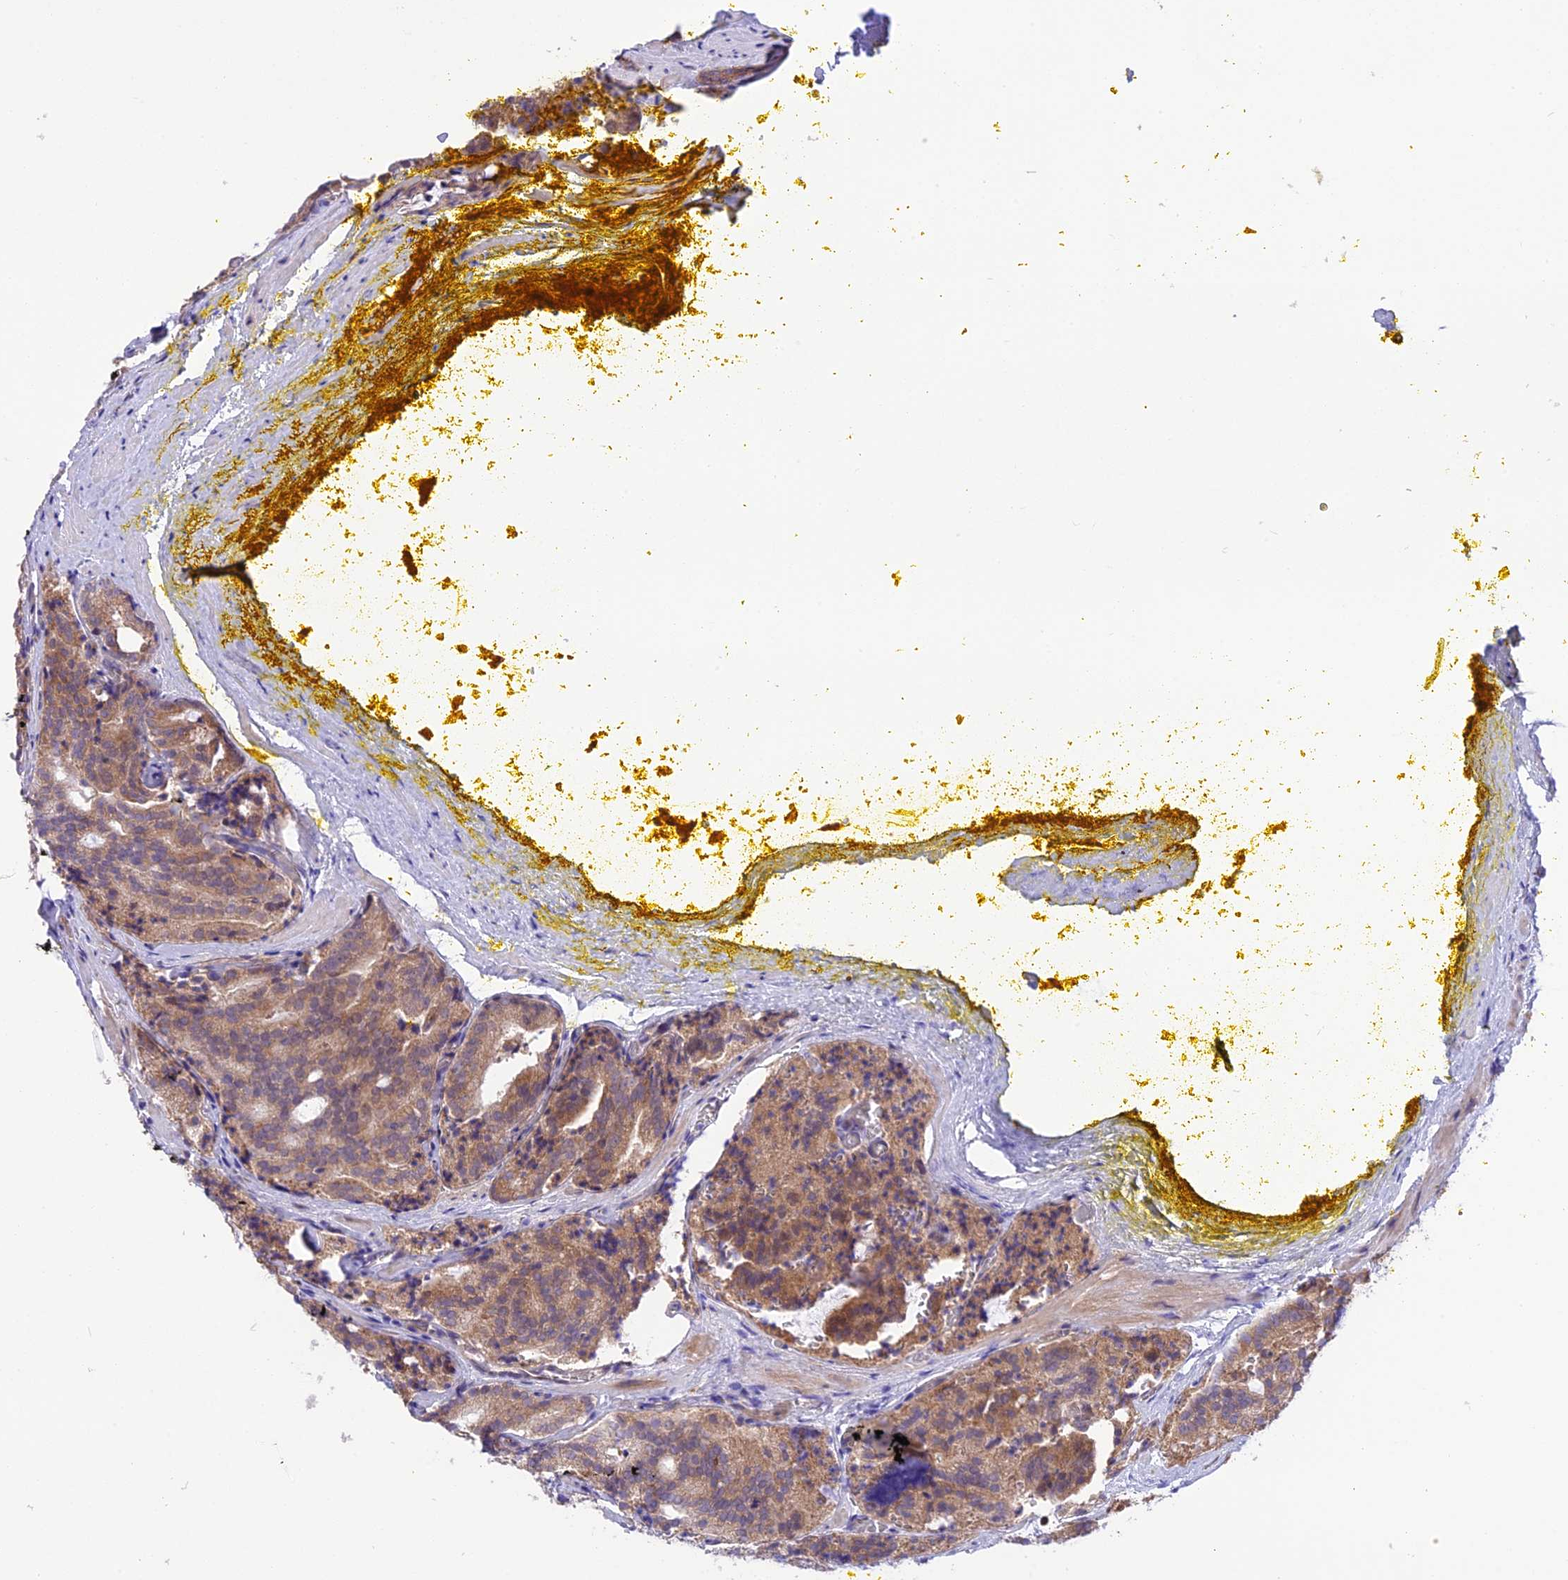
{"staining": {"intensity": "moderate", "quantity": ">75%", "location": "cytoplasmic/membranous"}, "tissue": "prostate cancer", "cell_type": "Tumor cells", "image_type": "cancer", "snomed": [{"axis": "morphology", "description": "Adenocarcinoma, High grade"}, {"axis": "topography", "description": "Prostate"}], "caption": "Protein staining demonstrates moderate cytoplasmic/membranous staining in approximately >75% of tumor cells in prostate cancer (high-grade adenocarcinoma). (DAB = brown stain, brightfield microscopy at high magnification).", "gene": "ARMCX6", "patient": {"sex": "male", "age": 57}}